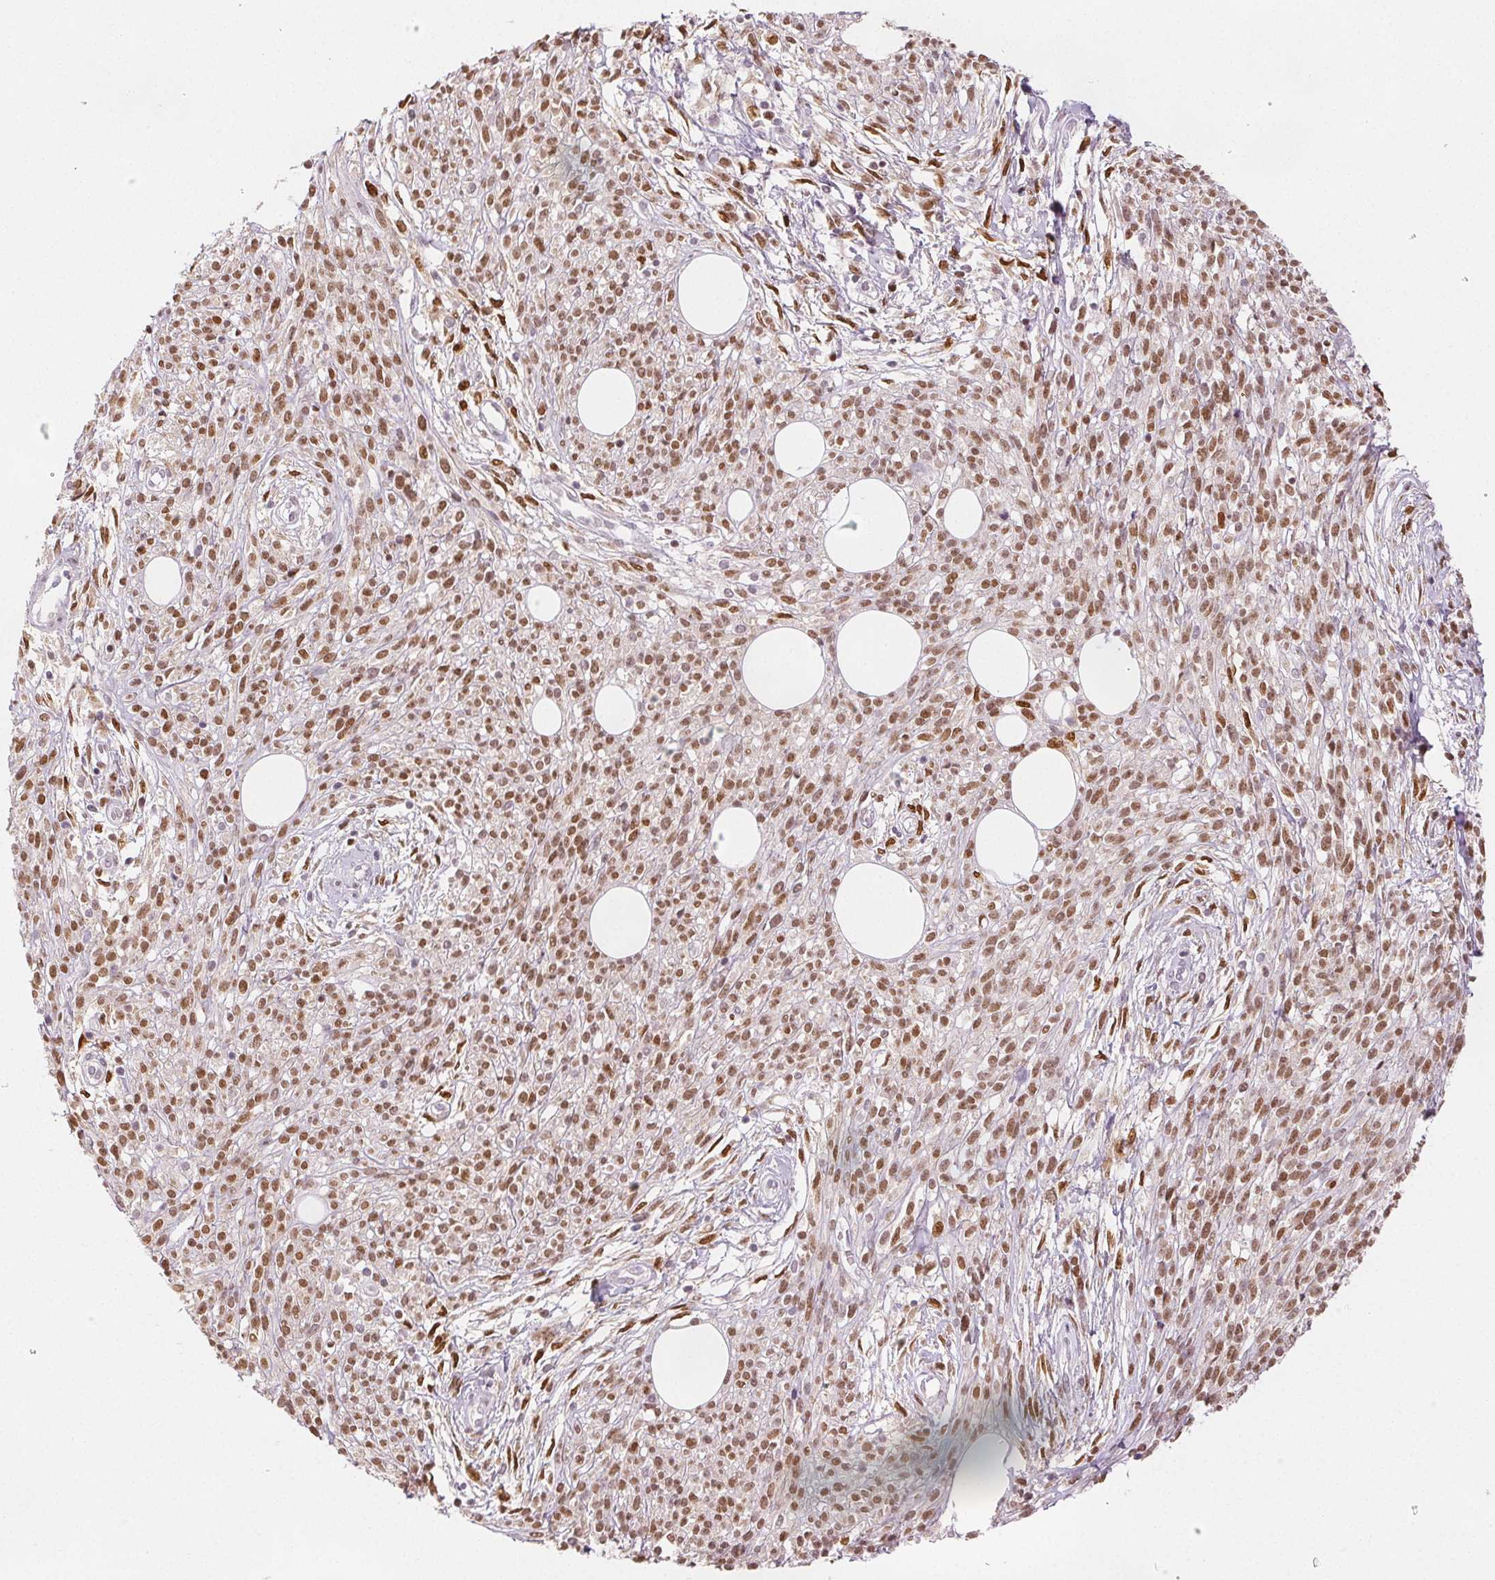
{"staining": {"intensity": "moderate", "quantity": ">75%", "location": "nuclear"}, "tissue": "melanoma", "cell_type": "Tumor cells", "image_type": "cancer", "snomed": [{"axis": "morphology", "description": "Malignant melanoma, NOS"}, {"axis": "topography", "description": "Skin"}, {"axis": "topography", "description": "Skin of trunk"}], "caption": "Malignant melanoma was stained to show a protein in brown. There is medium levels of moderate nuclear expression in approximately >75% of tumor cells.", "gene": "RUNX2", "patient": {"sex": "male", "age": 74}}